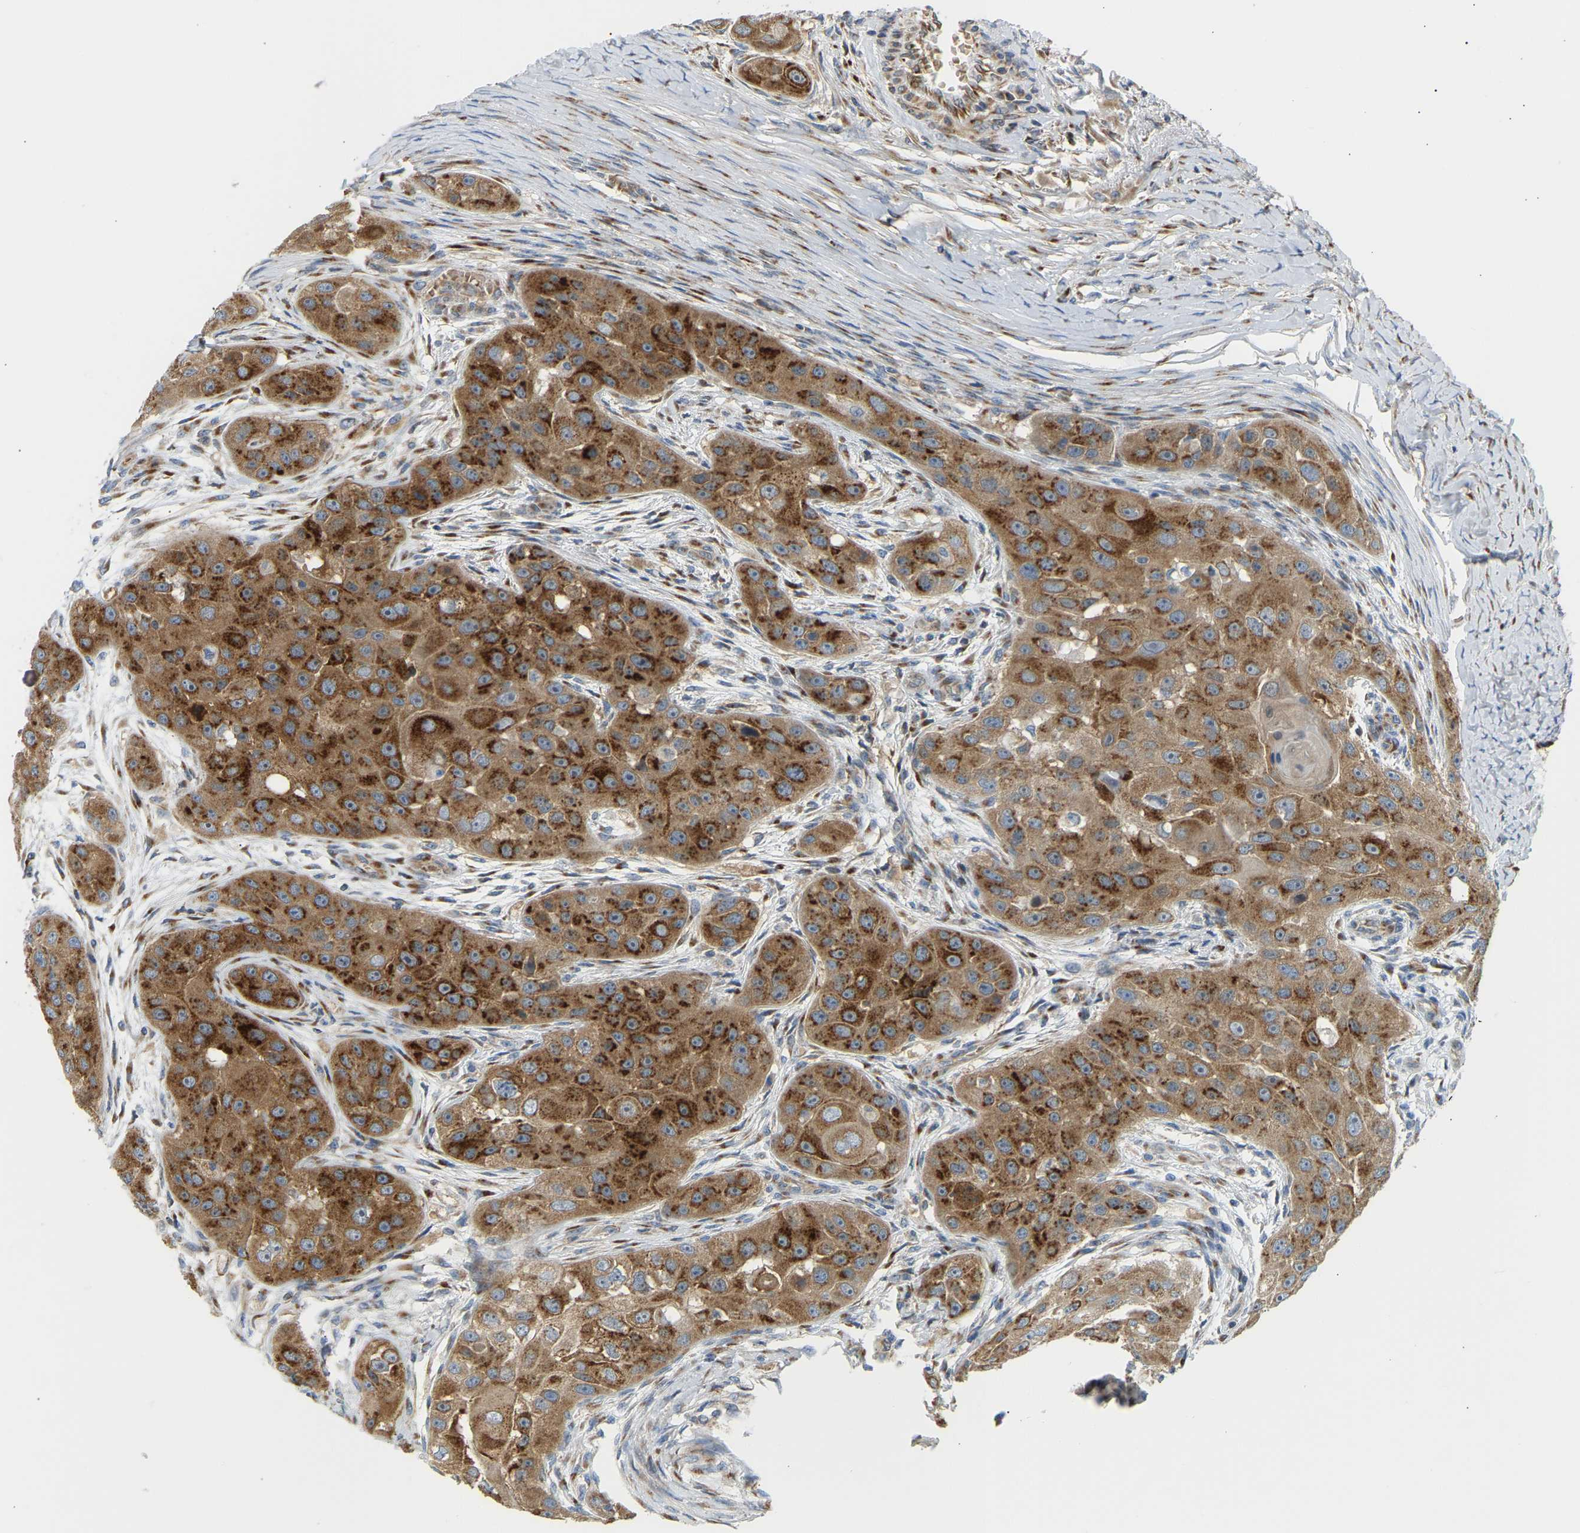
{"staining": {"intensity": "strong", "quantity": ">75%", "location": "cytoplasmic/membranous"}, "tissue": "head and neck cancer", "cell_type": "Tumor cells", "image_type": "cancer", "snomed": [{"axis": "morphology", "description": "Normal tissue, NOS"}, {"axis": "morphology", "description": "Squamous cell carcinoma, NOS"}, {"axis": "topography", "description": "Skeletal muscle"}, {"axis": "topography", "description": "Head-Neck"}], "caption": "A histopathology image of head and neck squamous cell carcinoma stained for a protein exhibits strong cytoplasmic/membranous brown staining in tumor cells.", "gene": "YIPF2", "patient": {"sex": "male", "age": 51}}